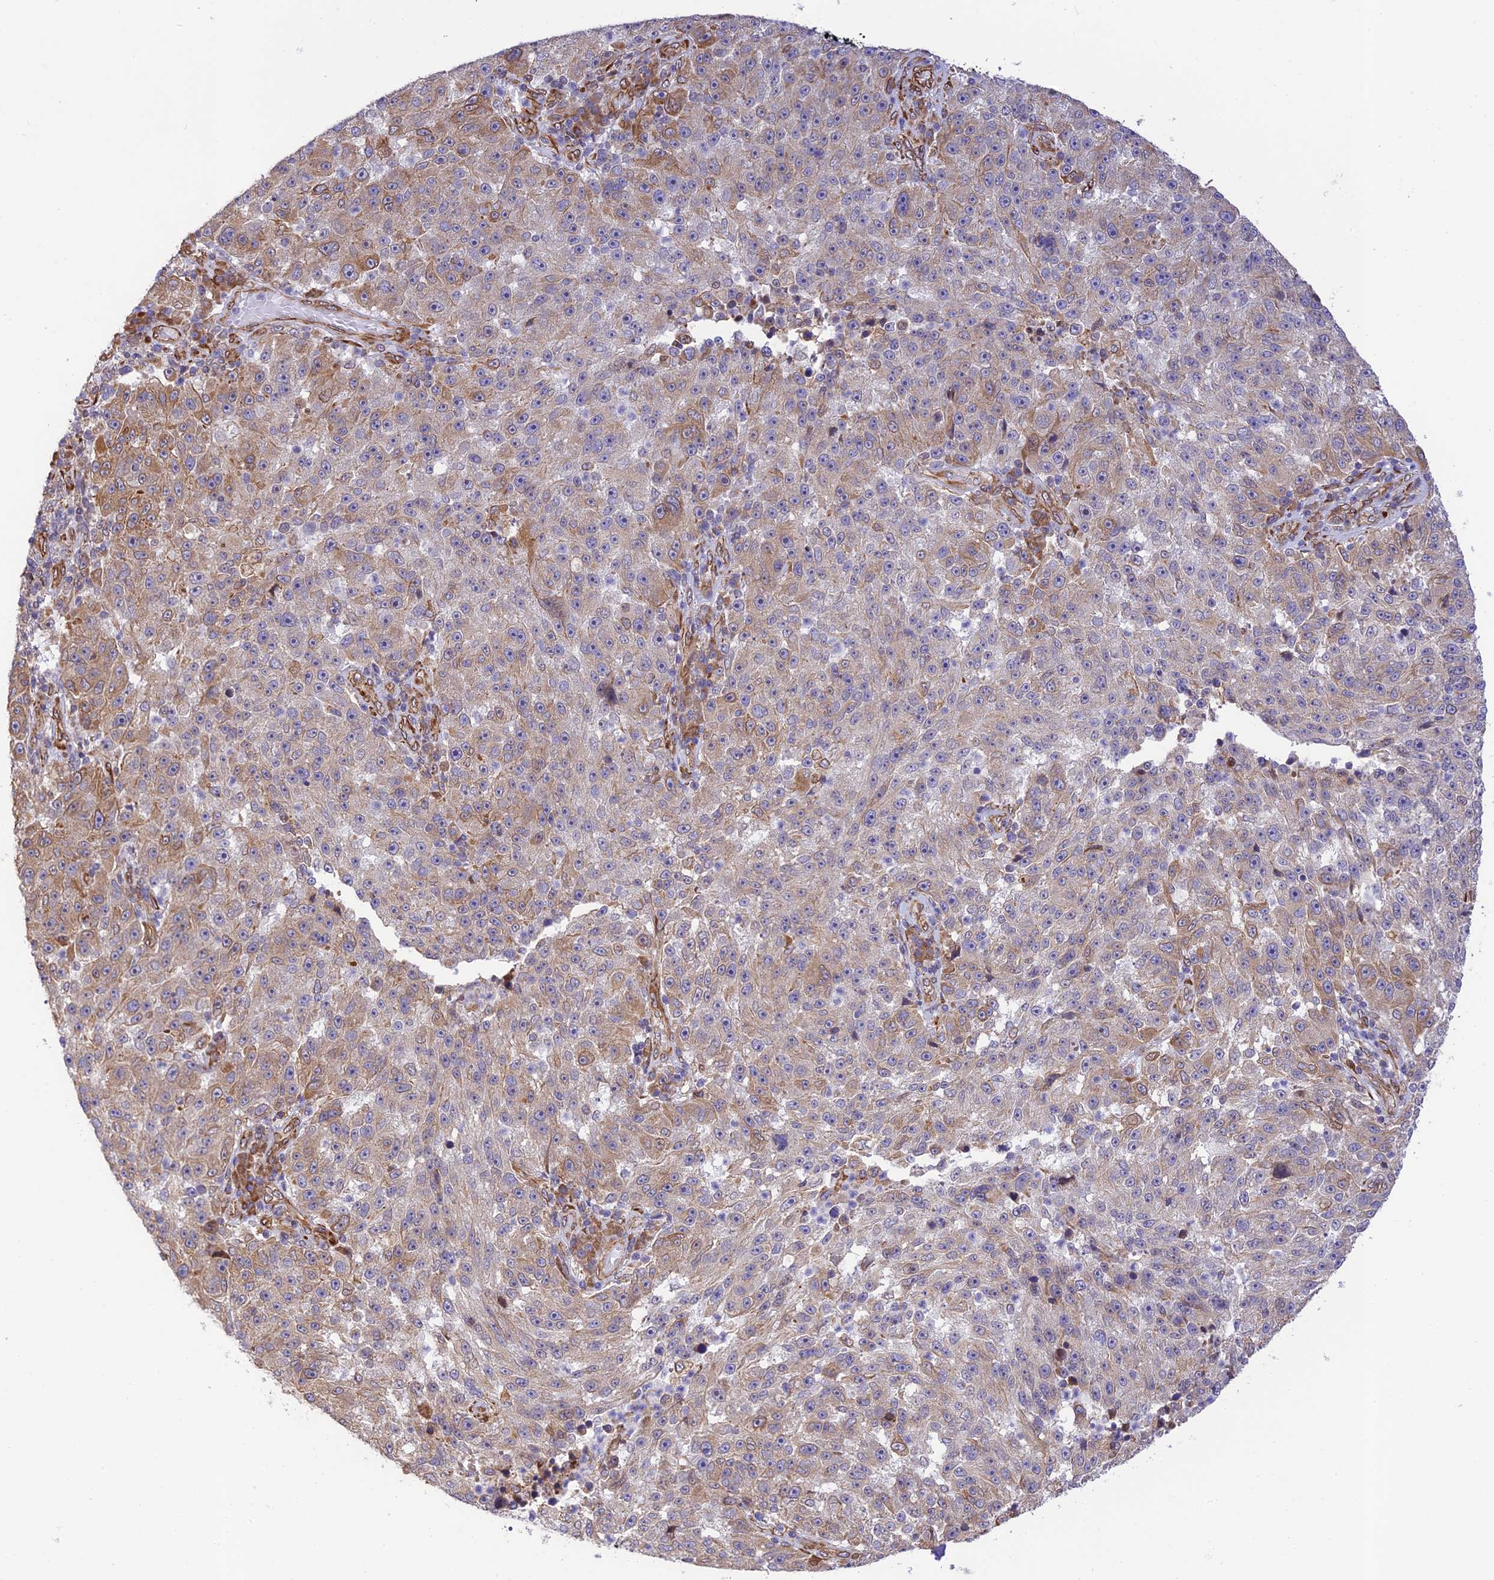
{"staining": {"intensity": "moderate", "quantity": "<25%", "location": "cytoplasmic/membranous"}, "tissue": "melanoma", "cell_type": "Tumor cells", "image_type": "cancer", "snomed": [{"axis": "morphology", "description": "Malignant melanoma, NOS"}, {"axis": "topography", "description": "Skin"}], "caption": "This image demonstrates melanoma stained with immunohistochemistry to label a protein in brown. The cytoplasmic/membranous of tumor cells show moderate positivity for the protein. Nuclei are counter-stained blue.", "gene": "EXOC3L4", "patient": {"sex": "male", "age": 53}}